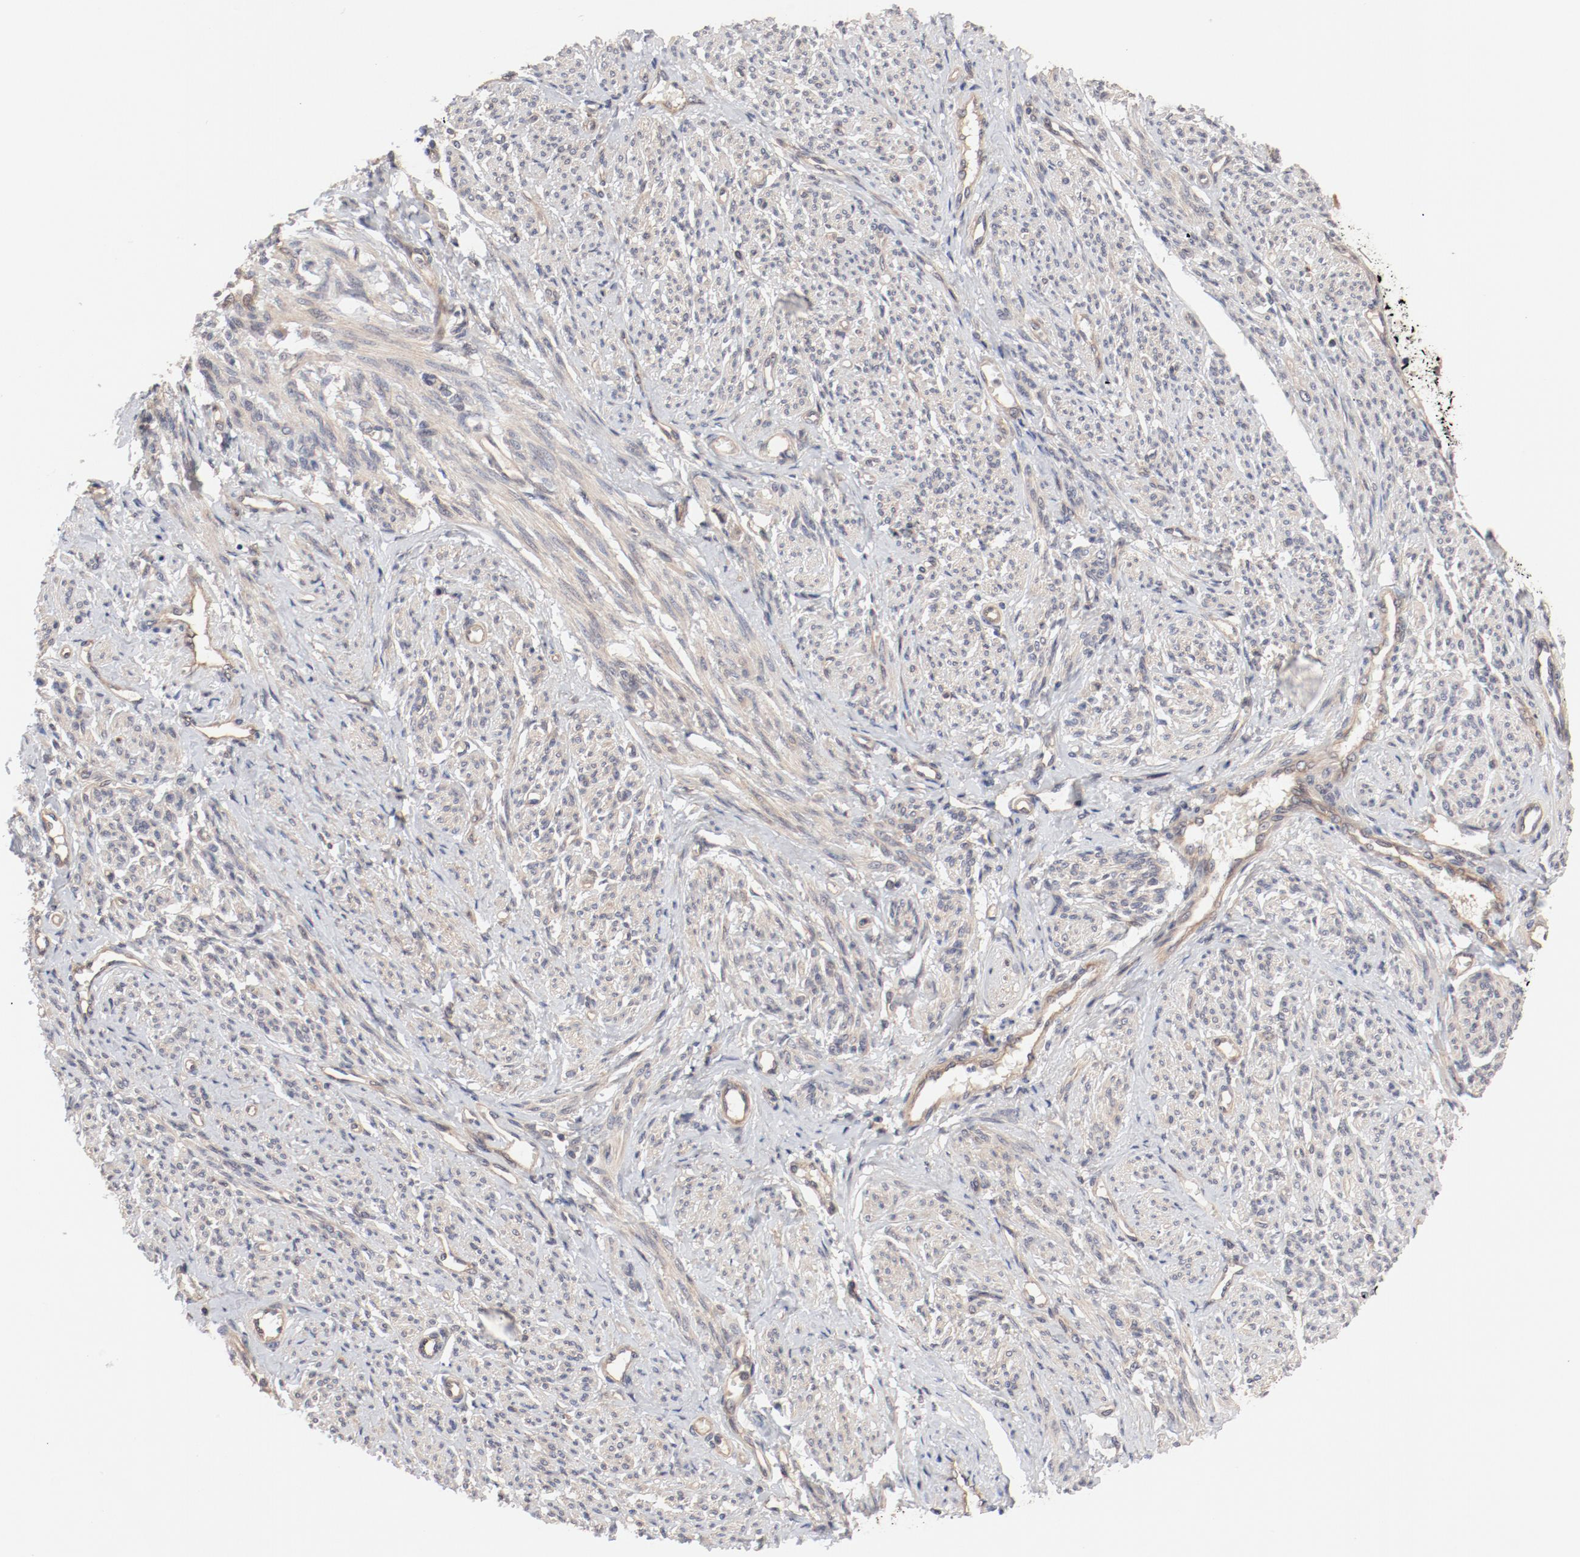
{"staining": {"intensity": "negative", "quantity": "none", "location": "none"}, "tissue": "smooth muscle", "cell_type": "Smooth muscle cells", "image_type": "normal", "snomed": [{"axis": "morphology", "description": "Normal tissue, NOS"}, {"axis": "topography", "description": "Smooth muscle"}], "caption": "IHC of normal smooth muscle demonstrates no positivity in smooth muscle cells.", "gene": "PITPNM2", "patient": {"sex": "female", "age": 65}}